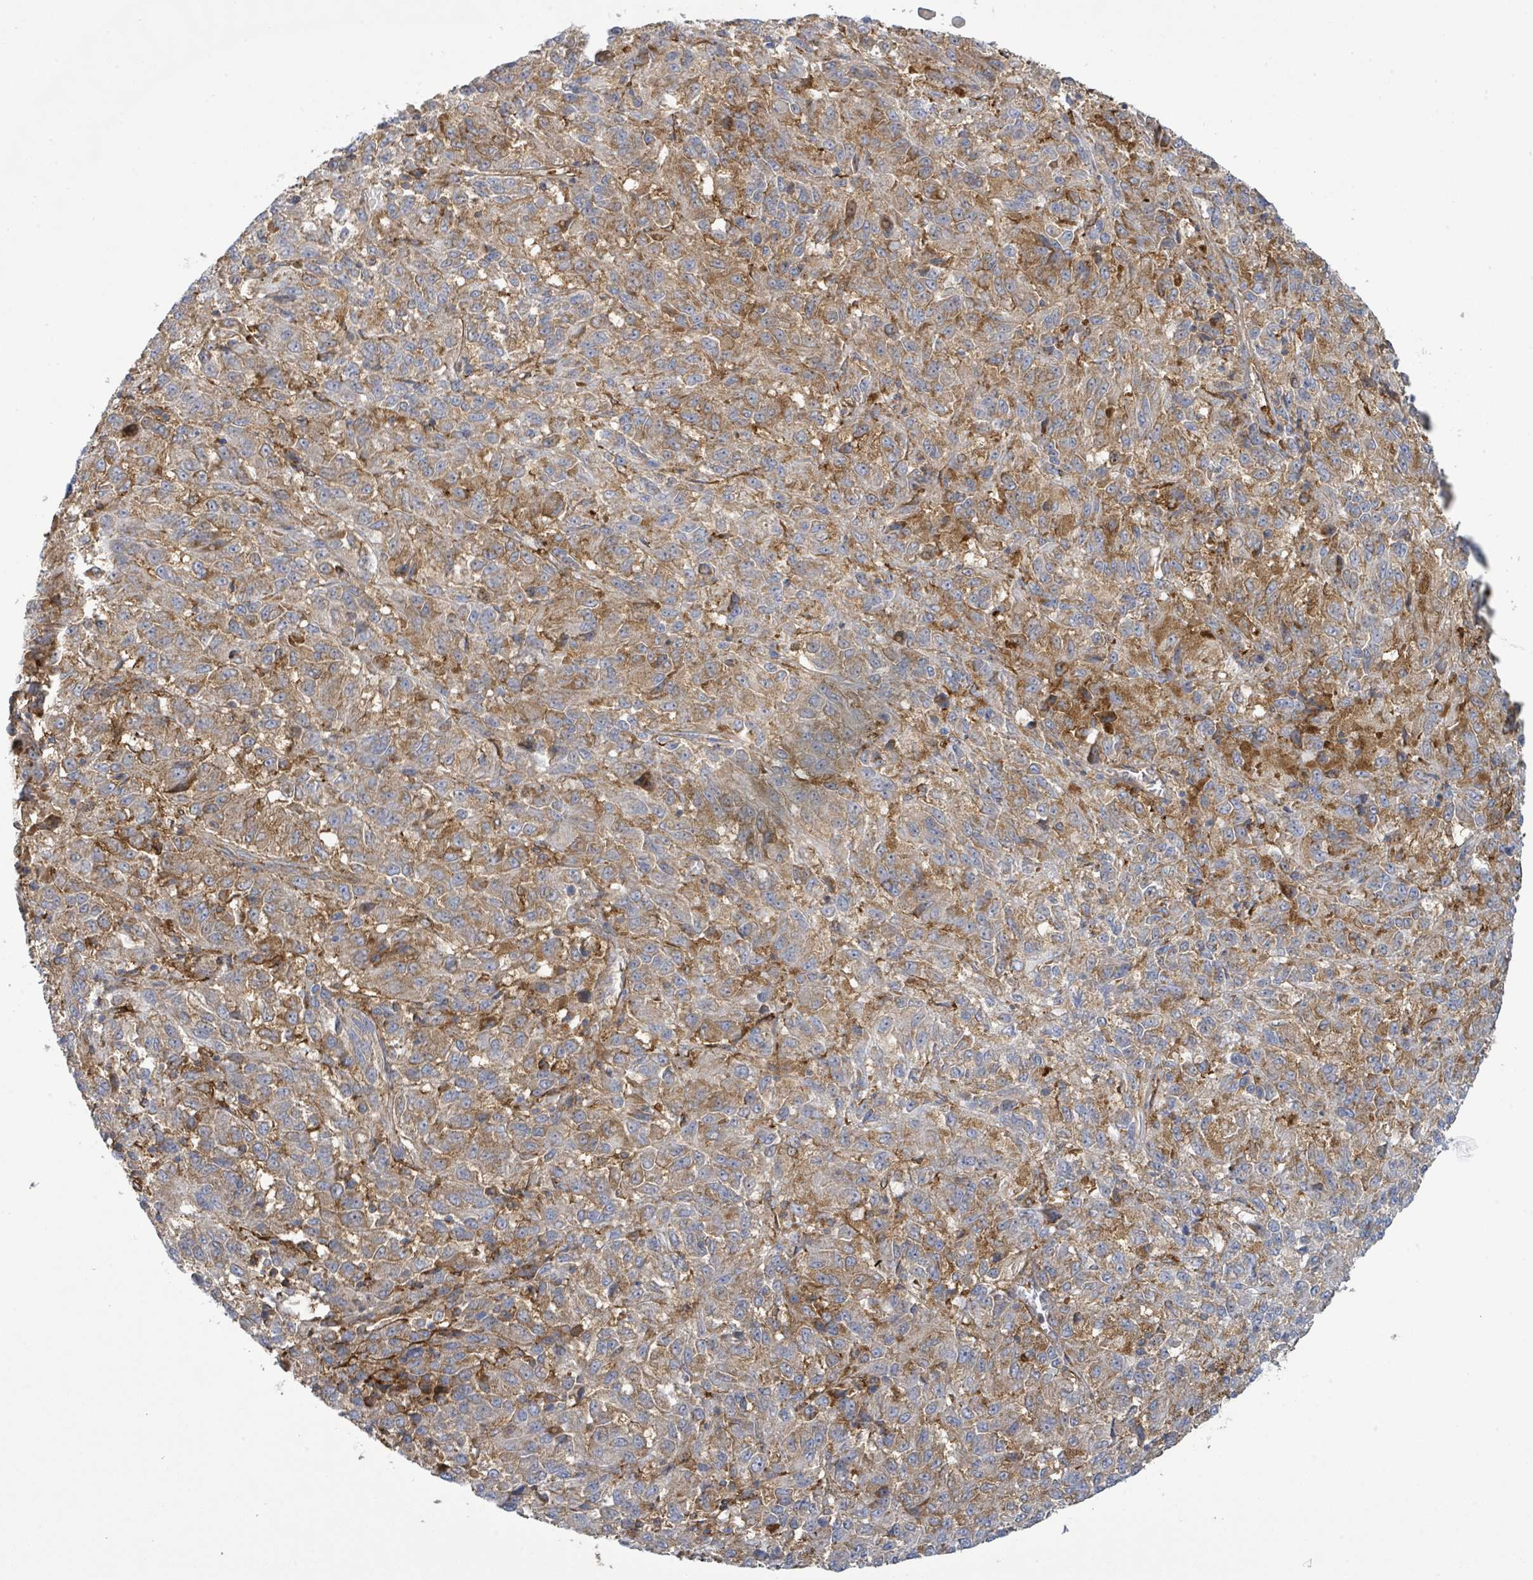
{"staining": {"intensity": "moderate", "quantity": ">75%", "location": "cytoplasmic/membranous"}, "tissue": "melanoma", "cell_type": "Tumor cells", "image_type": "cancer", "snomed": [{"axis": "morphology", "description": "Malignant melanoma, Metastatic site"}, {"axis": "topography", "description": "Lung"}], "caption": "Immunohistochemical staining of human malignant melanoma (metastatic site) demonstrates moderate cytoplasmic/membranous protein expression in approximately >75% of tumor cells. (Brightfield microscopy of DAB IHC at high magnification).", "gene": "EGFL7", "patient": {"sex": "male", "age": 64}}